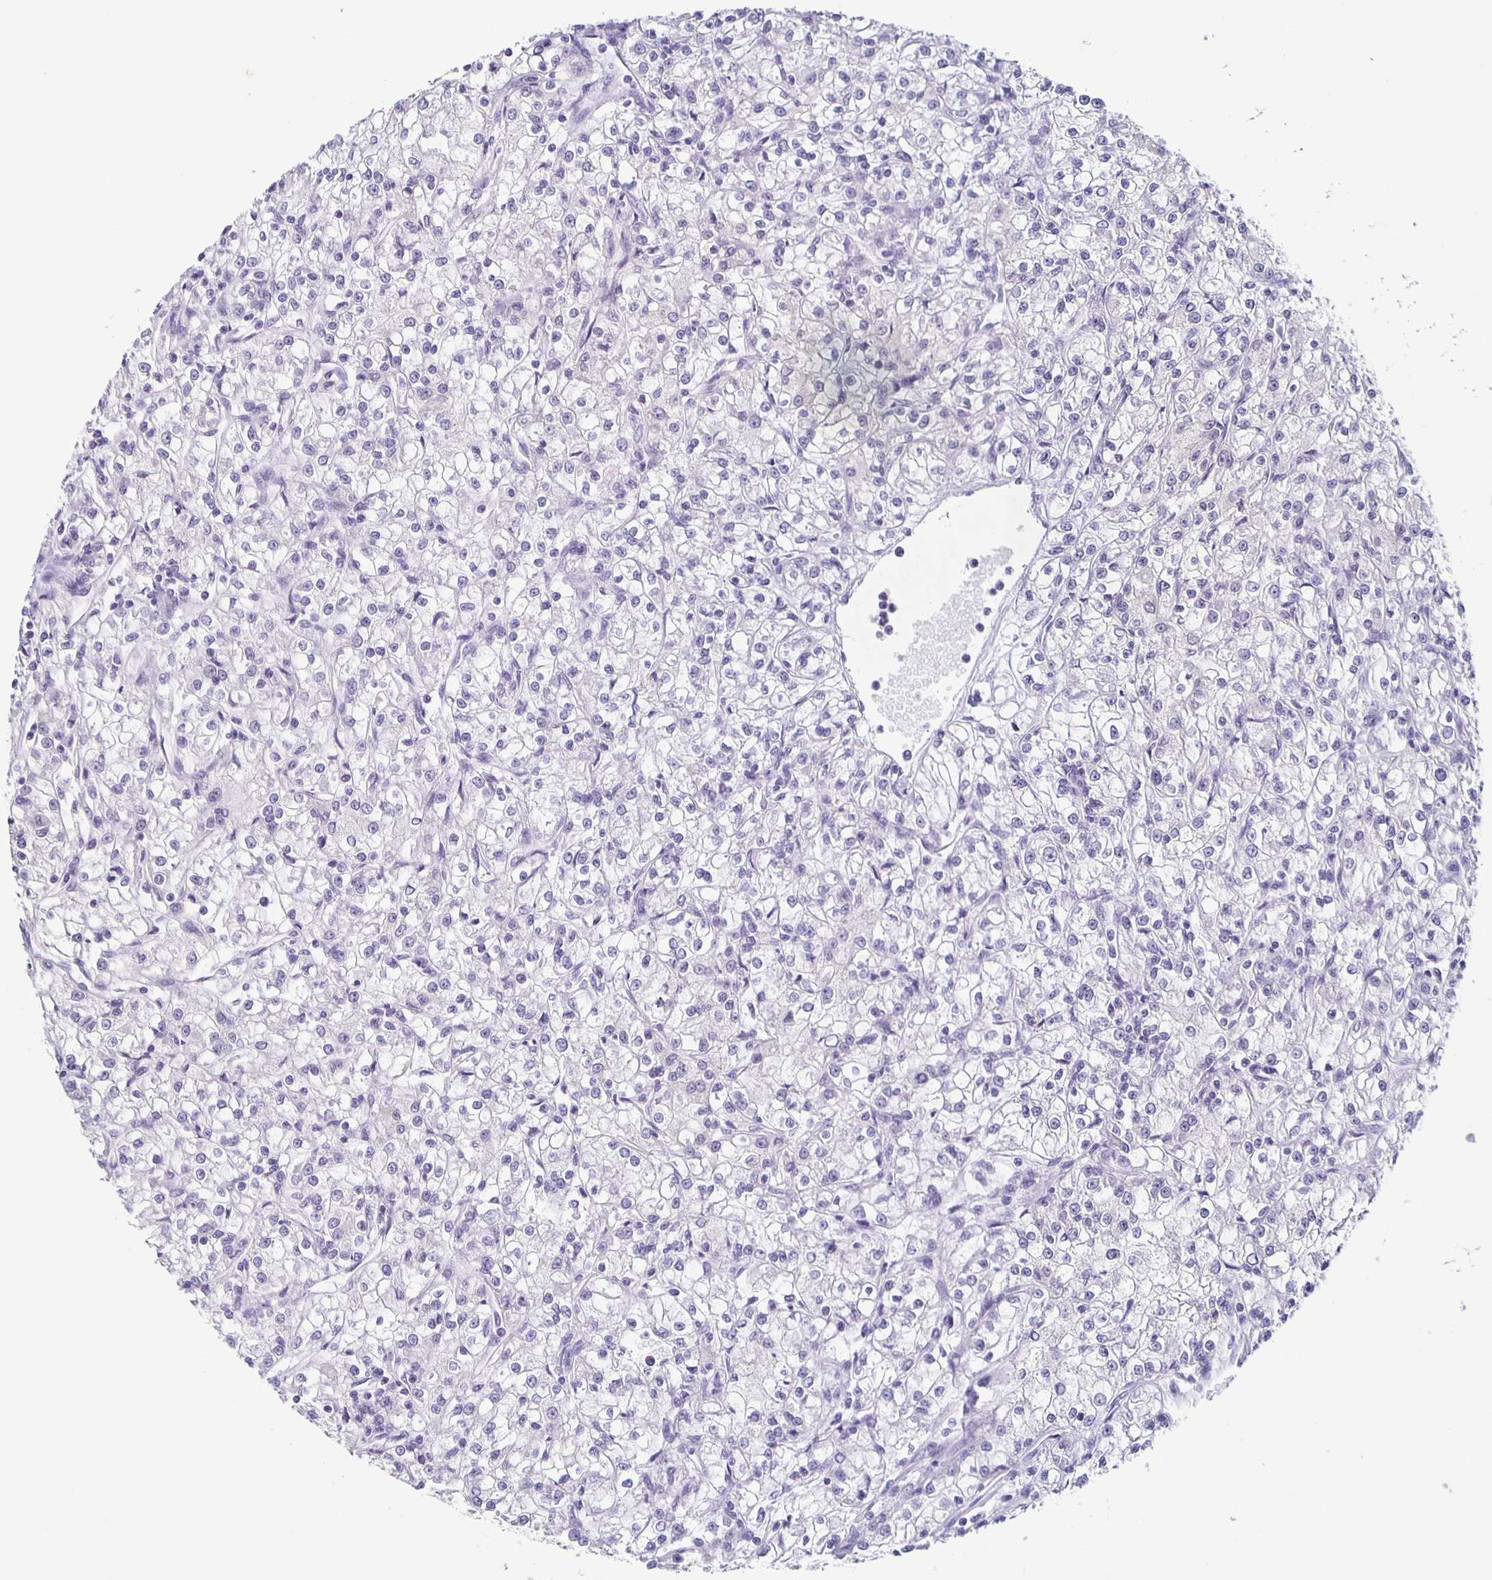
{"staining": {"intensity": "negative", "quantity": "none", "location": "none"}, "tissue": "renal cancer", "cell_type": "Tumor cells", "image_type": "cancer", "snomed": [{"axis": "morphology", "description": "Adenocarcinoma, NOS"}, {"axis": "topography", "description": "Kidney"}], "caption": "Renal cancer (adenocarcinoma) was stained to show a protein in brown. There is no significant expression in tumor cells.", "gene": "CARNS1", "patient": {"sex": "female", "age": 59}}